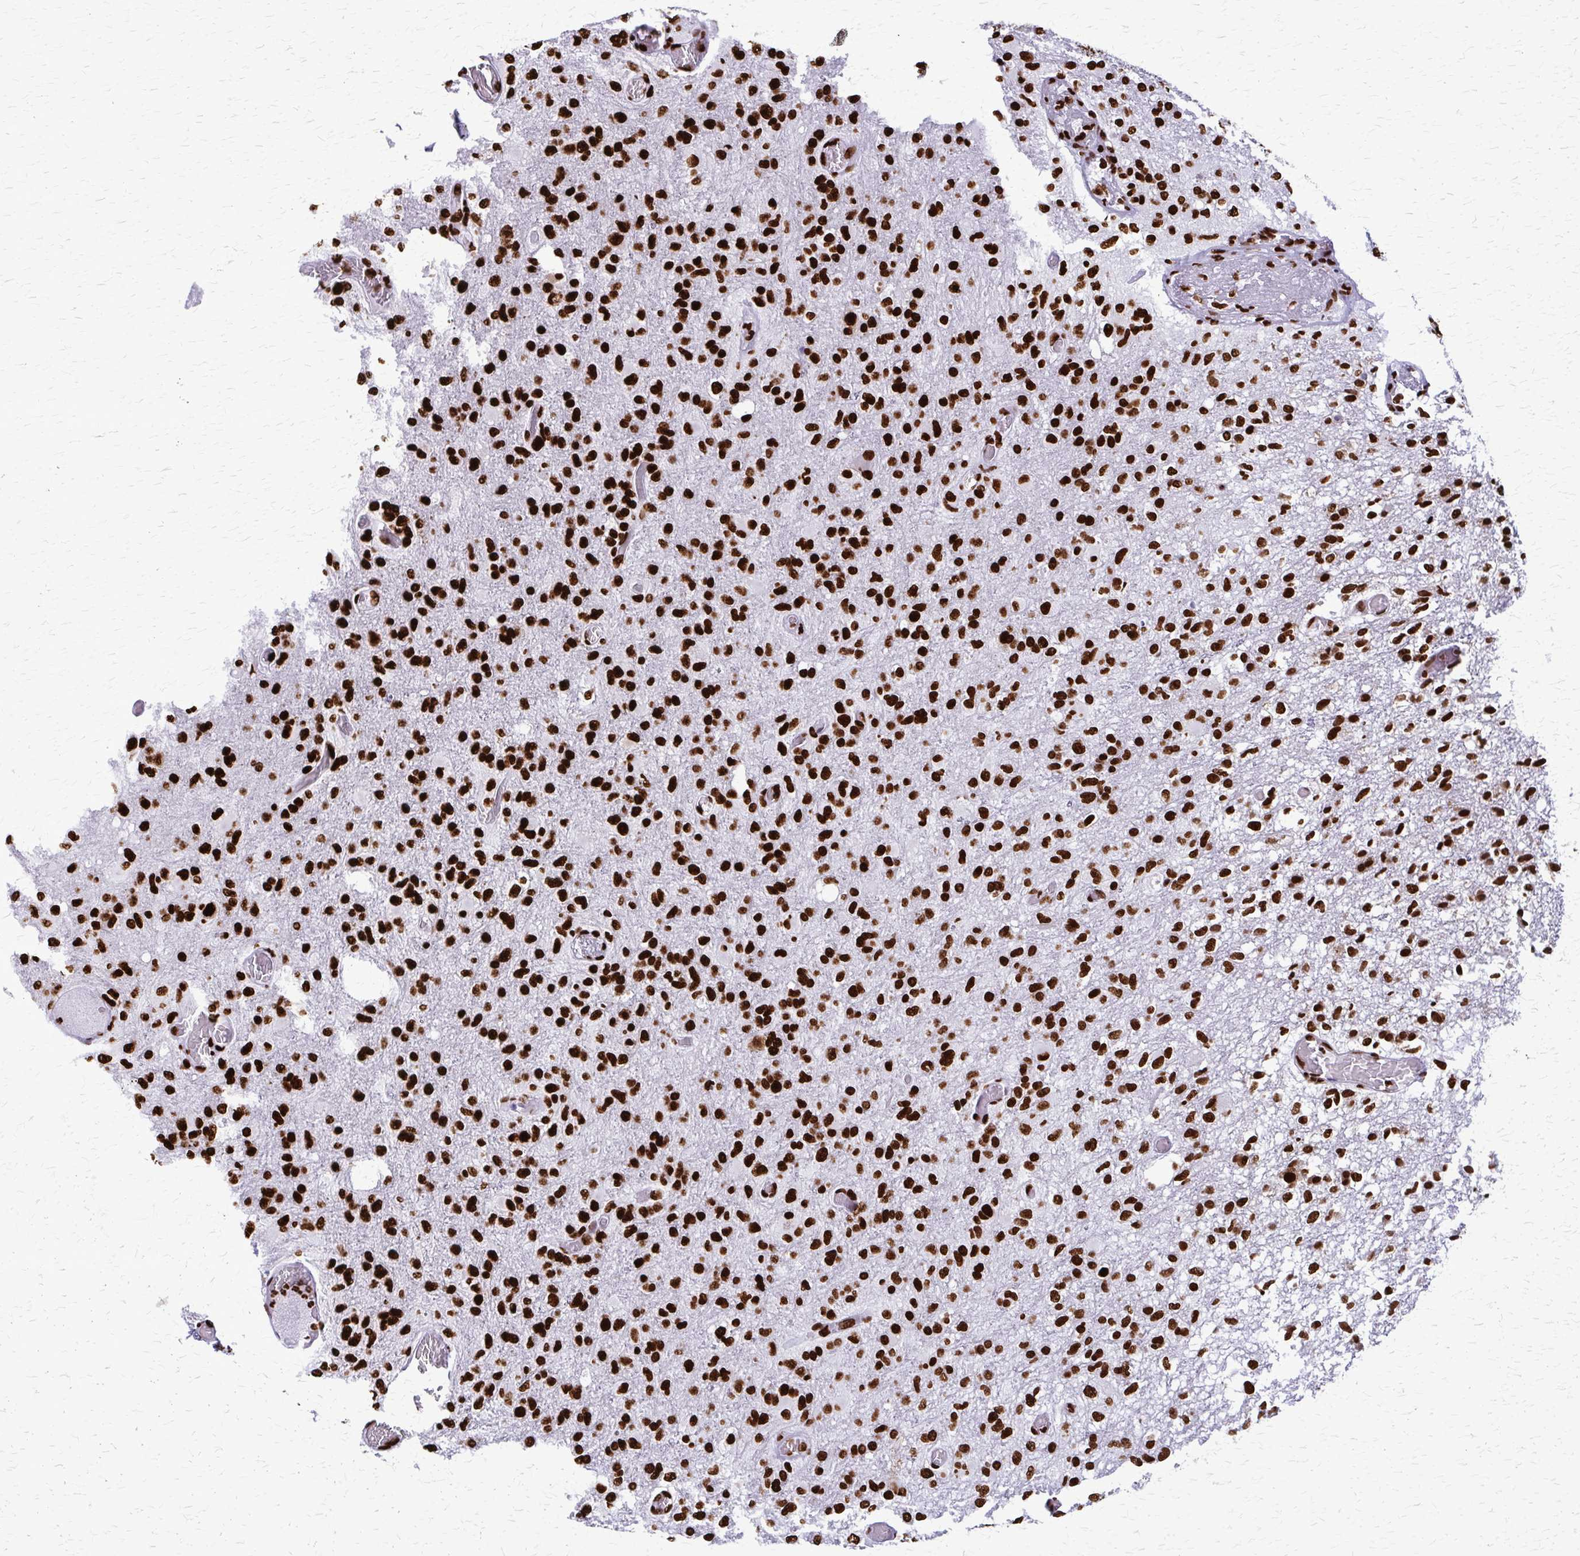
{"staining": {"intensity": "strong", "quantity": ">75%", "location": "nuclear"}, "tissue": "glioma", "cell_type": "Tumor cells", "image_type": "cancer", "snomed": [{"axis": "morphology", "description": "Glioma, malignant, High grade"}, {"axis": "topography", "description": "Brain"}], "caption": "This photomicrograph displays immunohistochemistry (IHC) staining of human malignant glioma (high-grade), with high strong nuclear staining in approximately >75% of tumor cells.", "gene": "SFPQ", "patient": {"sex": "female", "age": 74}}